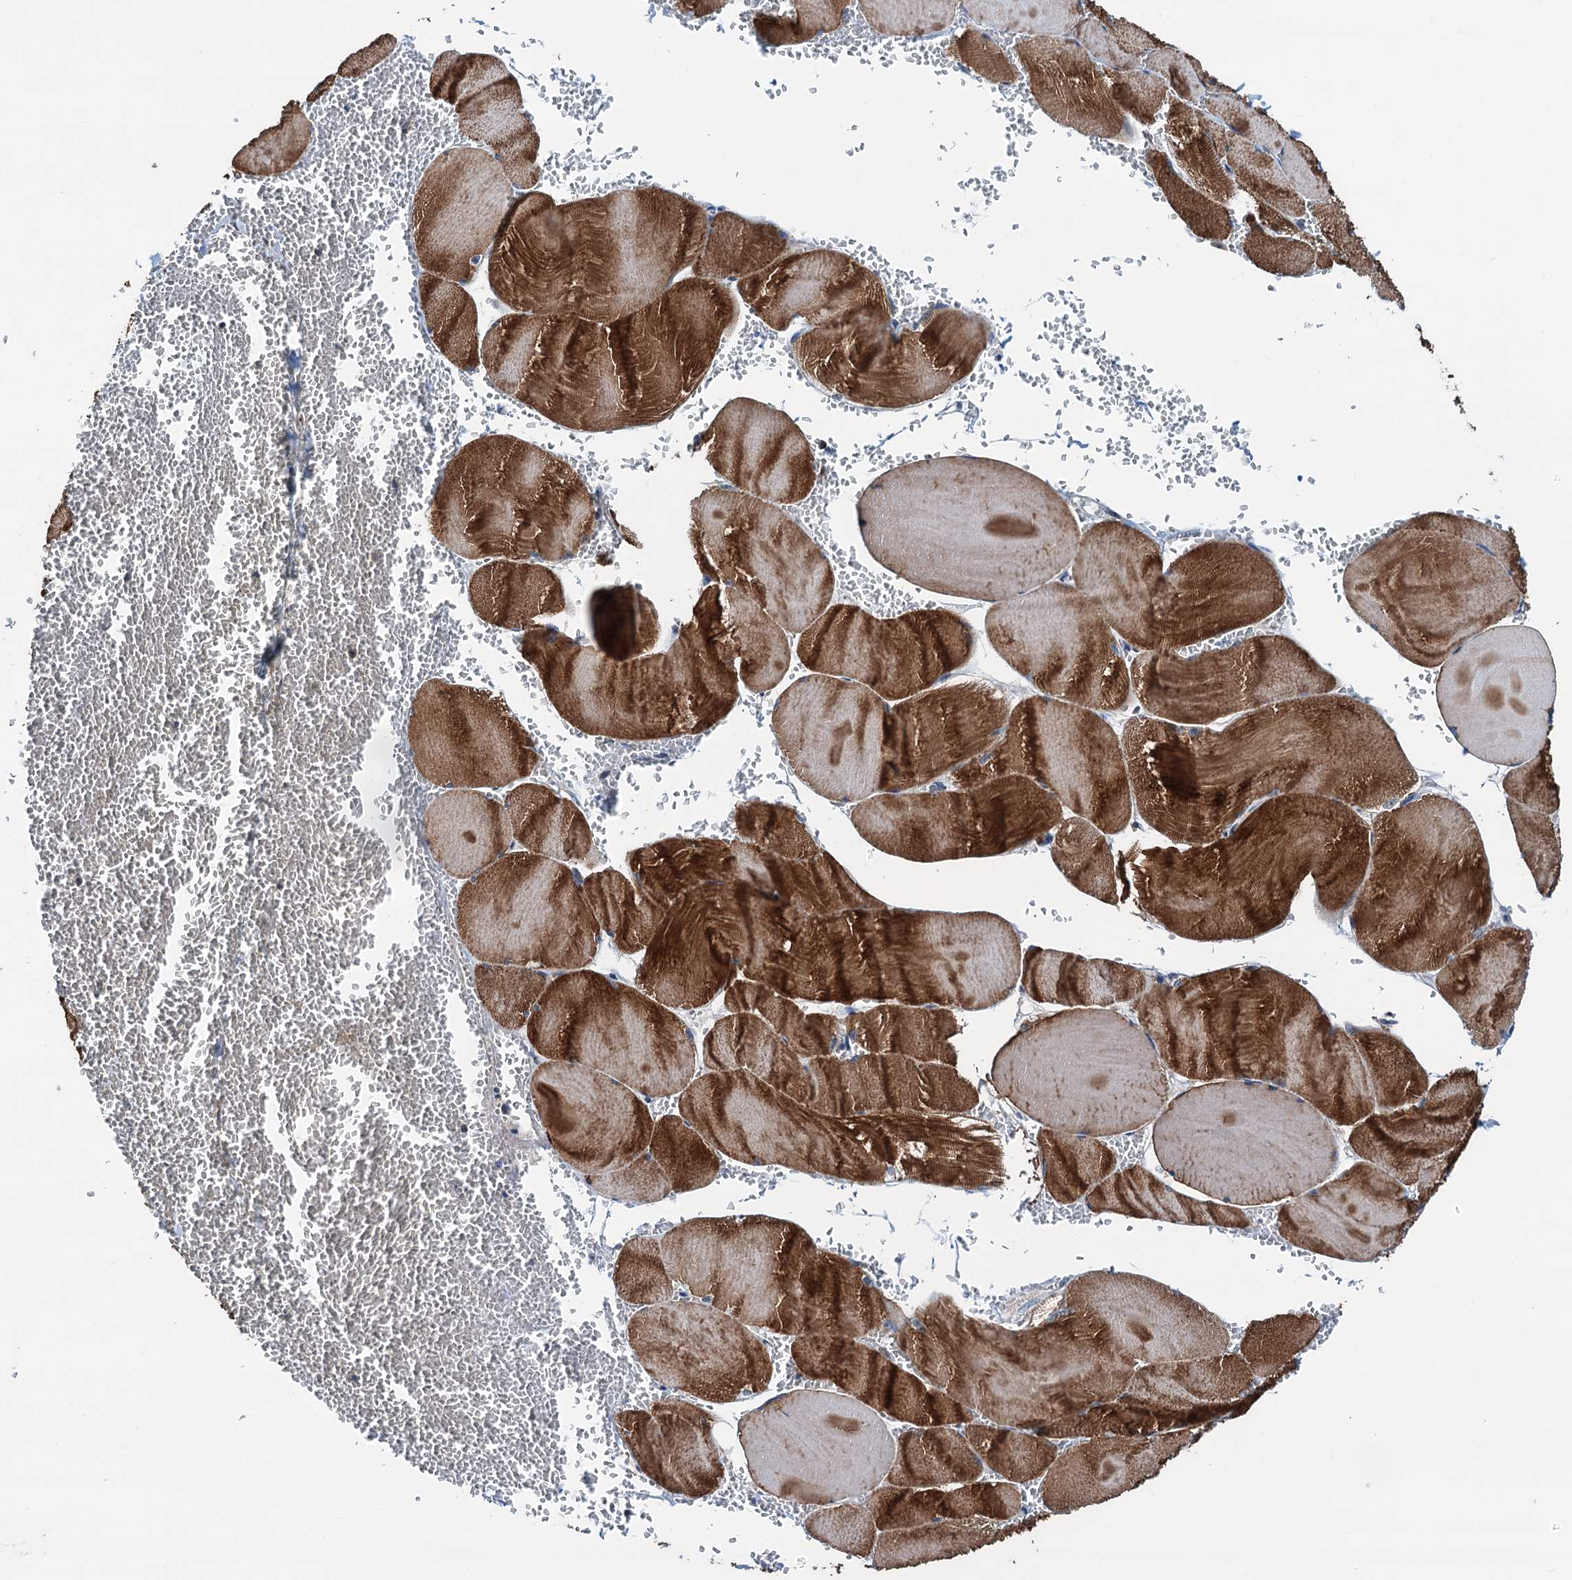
{"staining": {"intensity": "strong", "quantity": ">75%", "location": "cytoplasmic/membranous"}, "tissue": "skeletal muscle", "cell_type": "Myocytes", "image_type": "normal", "snomed": [{"axis": "morphology", "description": "Normal tissue, NOS"}, {"axis": "morphology", "description": "Basal cell carcinoma"}, {"axis": "topography", "description": "Skeletal muscle"}], "caption": "Immunohistochemistry micrograph of unremarkable skeletal muscle: skeletal muscle stained using immunohistochemistry (IHC) exhibits high levels of strong protein expression localized specifically in the cytoplasmic/membranous of myocytes, appearing as a cytoplasmic/membranous brown color.", "gene": "ELAC1", "patient": {"sex": "female", "age": 64}}